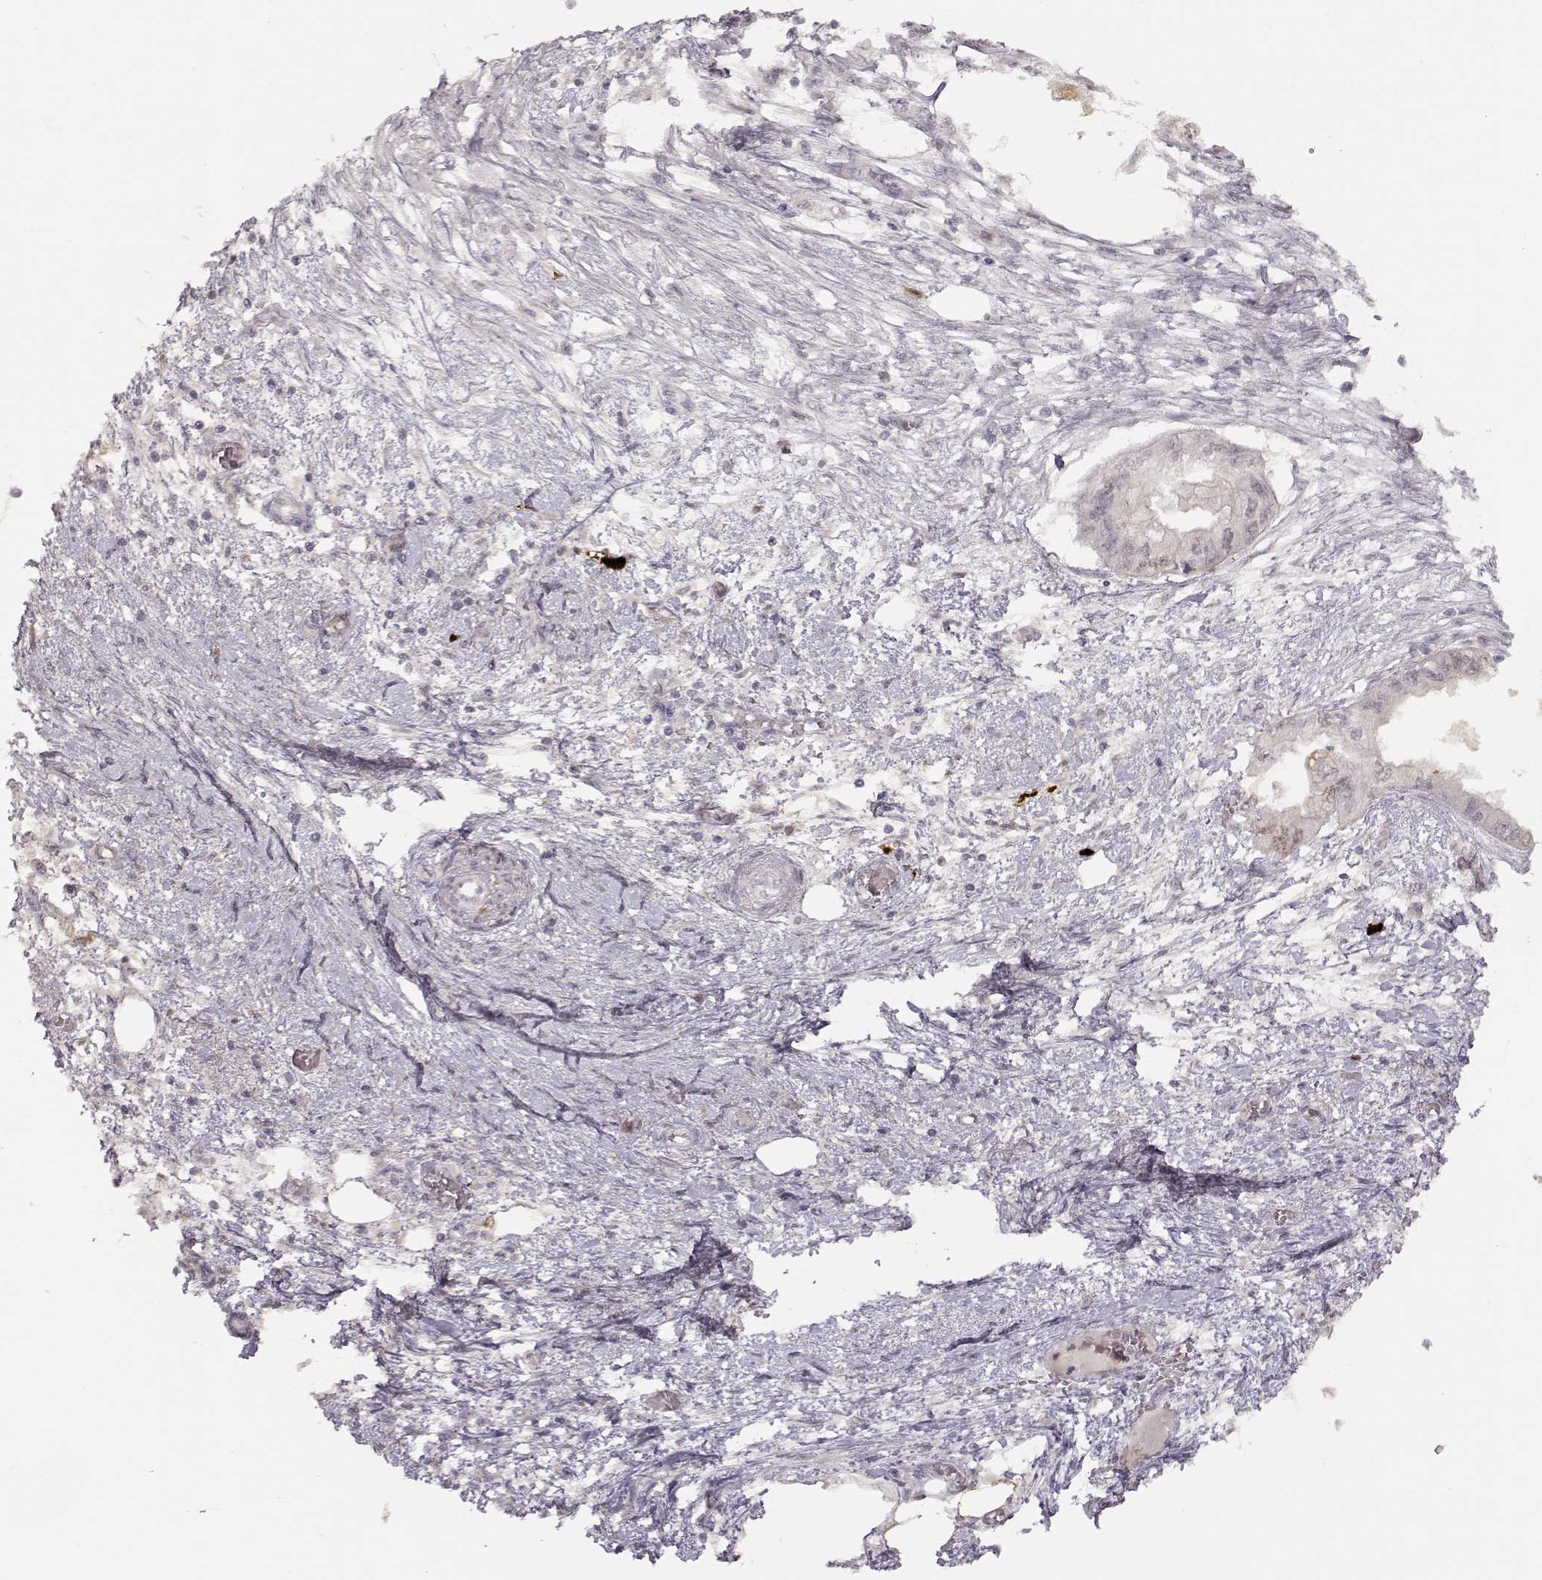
{"staining": {"intensity": "weak", "quantity": "<25%", "location": "cytoplasmic/membranous"}, "tissue": "endometrial cancer", "cell_type": "Tumor cells", "image_type": "cancer", "snomed": [{"axis": "morphology", "description": "Adenocarcinoma, NOS"}, {"axis": "morphology", "description": "Adenocarcinoma, metastatic, NOS"}, {"axis": "topography", "description": "Adipose tissue"}, {"axis": "topography", "description": "Endometrium"}], "caption": "Immunohistochemical staining of endometrial cancer reveals no significant staining in tumor cells.", "gene": "S100B", "patient": {"sex": "female", "age": 67}}